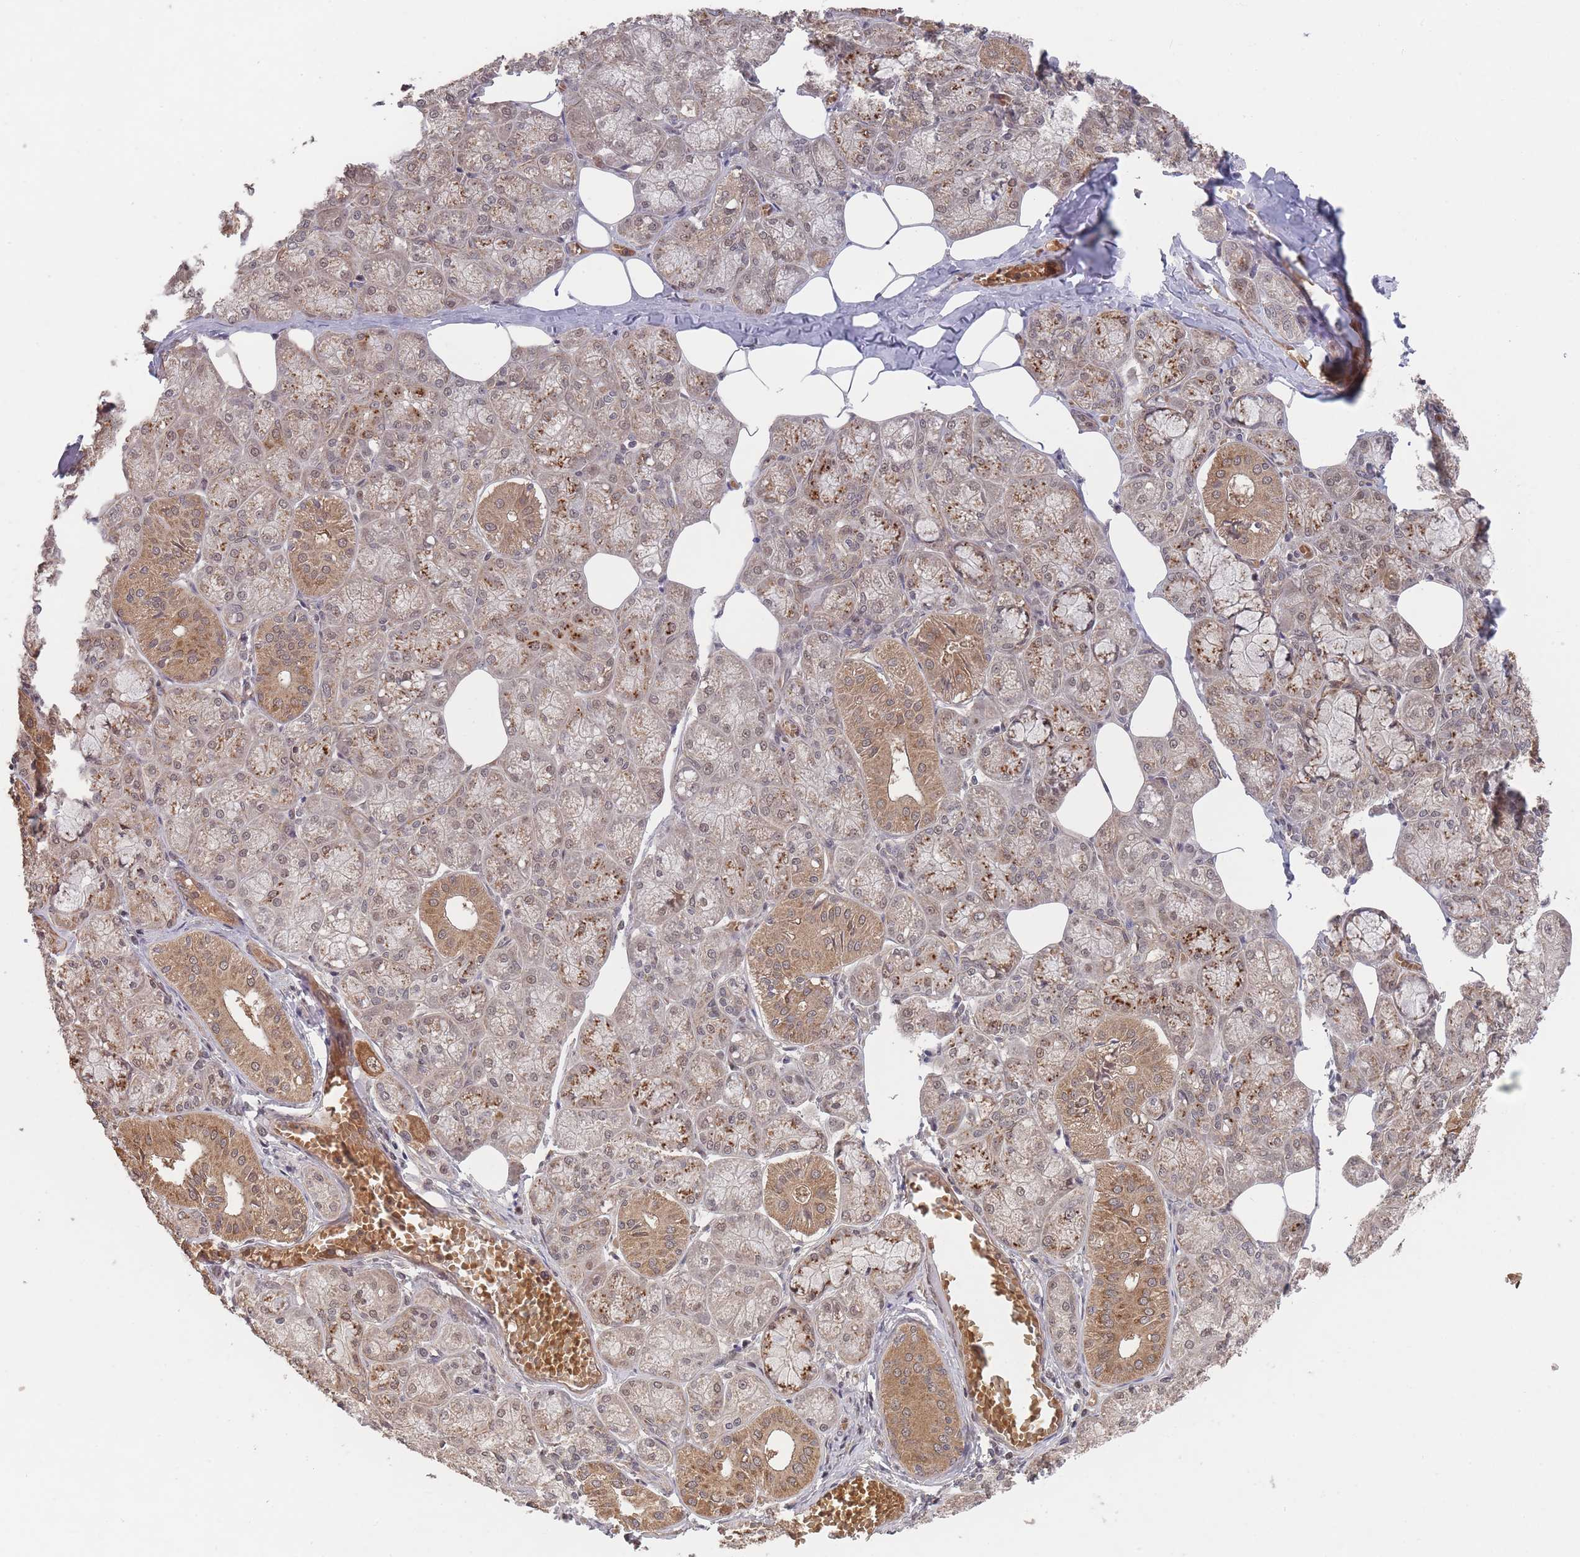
{"staining": {"intensity": "strong", "quantity": "25%-75%", "location": "cytoplasmic/membranous,nuclear"}, "tissue": "salivary gland", "cell_type": "Glandular cells", "image_type": "normal", "snomed": [{"axis": "morphology", "description": "Normal tissue, NOS"}, {"axis": "topography", "description": "Salivary gland"}], "caption": "Immunohistochemistry (IHC) photomicrograph of benign human salivary gland stained for a protein (brown), which shows high levels of strong cytoplasmic/membranous,nuclear staining in approximately 25%-75% of glandular cells.", "gene": "SF3B1", "patient": {"sex": "male", "age": 74}}